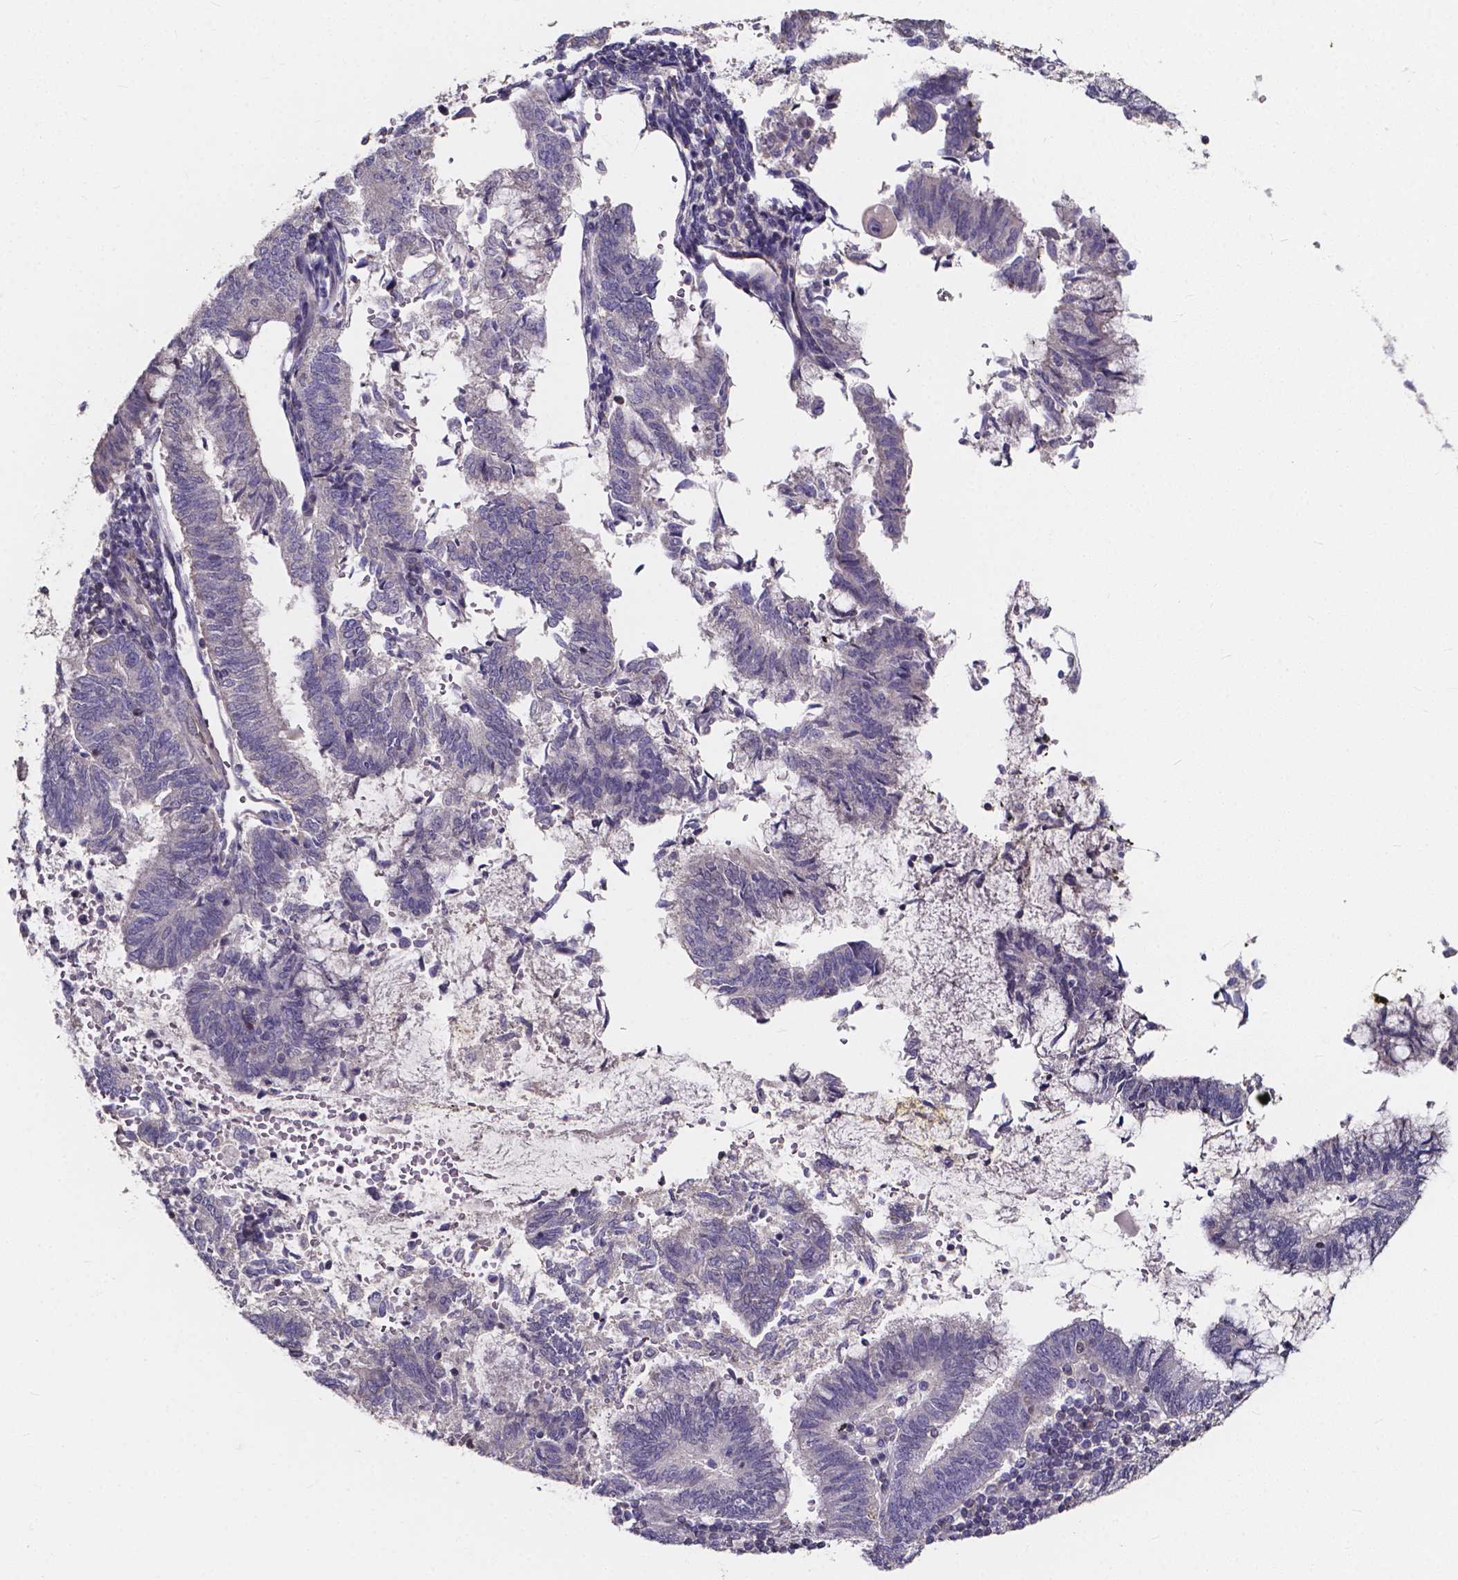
{"staining": {"intensity": "negative", "quantity": "none", "location": "none"}, "tissue": "endometrial cancer", "cell_type": "Tumor cells", "image_type": "cancer", "snomed": [{"axis": "morphology", "description": "Adenocarcinoma, NOS"}, {"axis": "topography", "description": "Endometrium"}], "caption": "The immunohistochemistry image has no significant staining in tumor cells of endometrial adenocarcinoma tissue.", "gene": "THEMIS", "patient": {"sex": "female", "age": 65}}